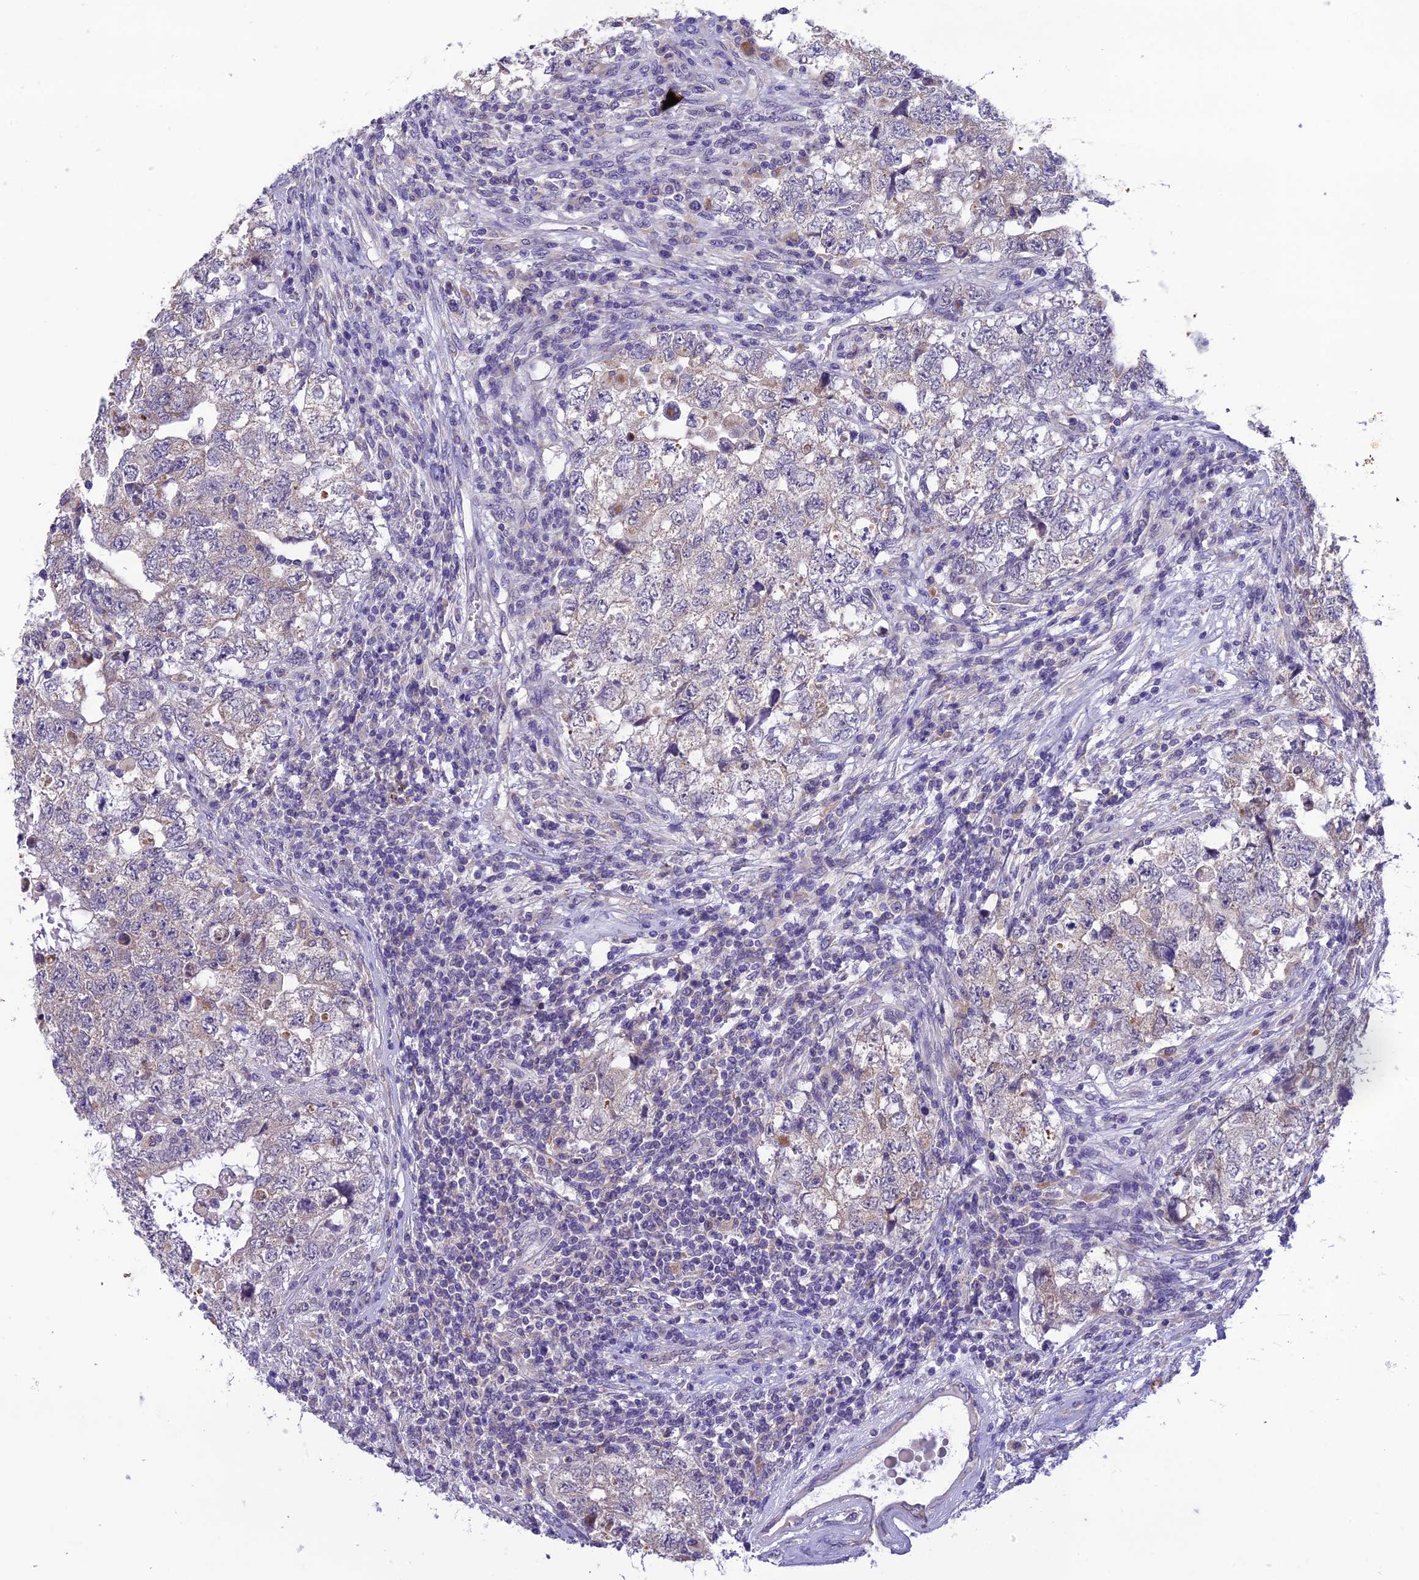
{"staining": {"intensity": "negative", "quantity": "none", "location": "none"}, "tissue": "testis cancer", "cell_type": "Tumor cells", "image_type": "cancer", "snomed": [{"axis": "morphology", "description": "Carcinoma, Embryonal, NOS"}, {"axis": "topography", "description": "Testis"}], "caption": "Protein analysis of testis cancer (embryonal carcinoma) reveals no significant positivity in tumor cells.", "gene": "MIIP", "patient": {"sex": "male", "age": 36}}